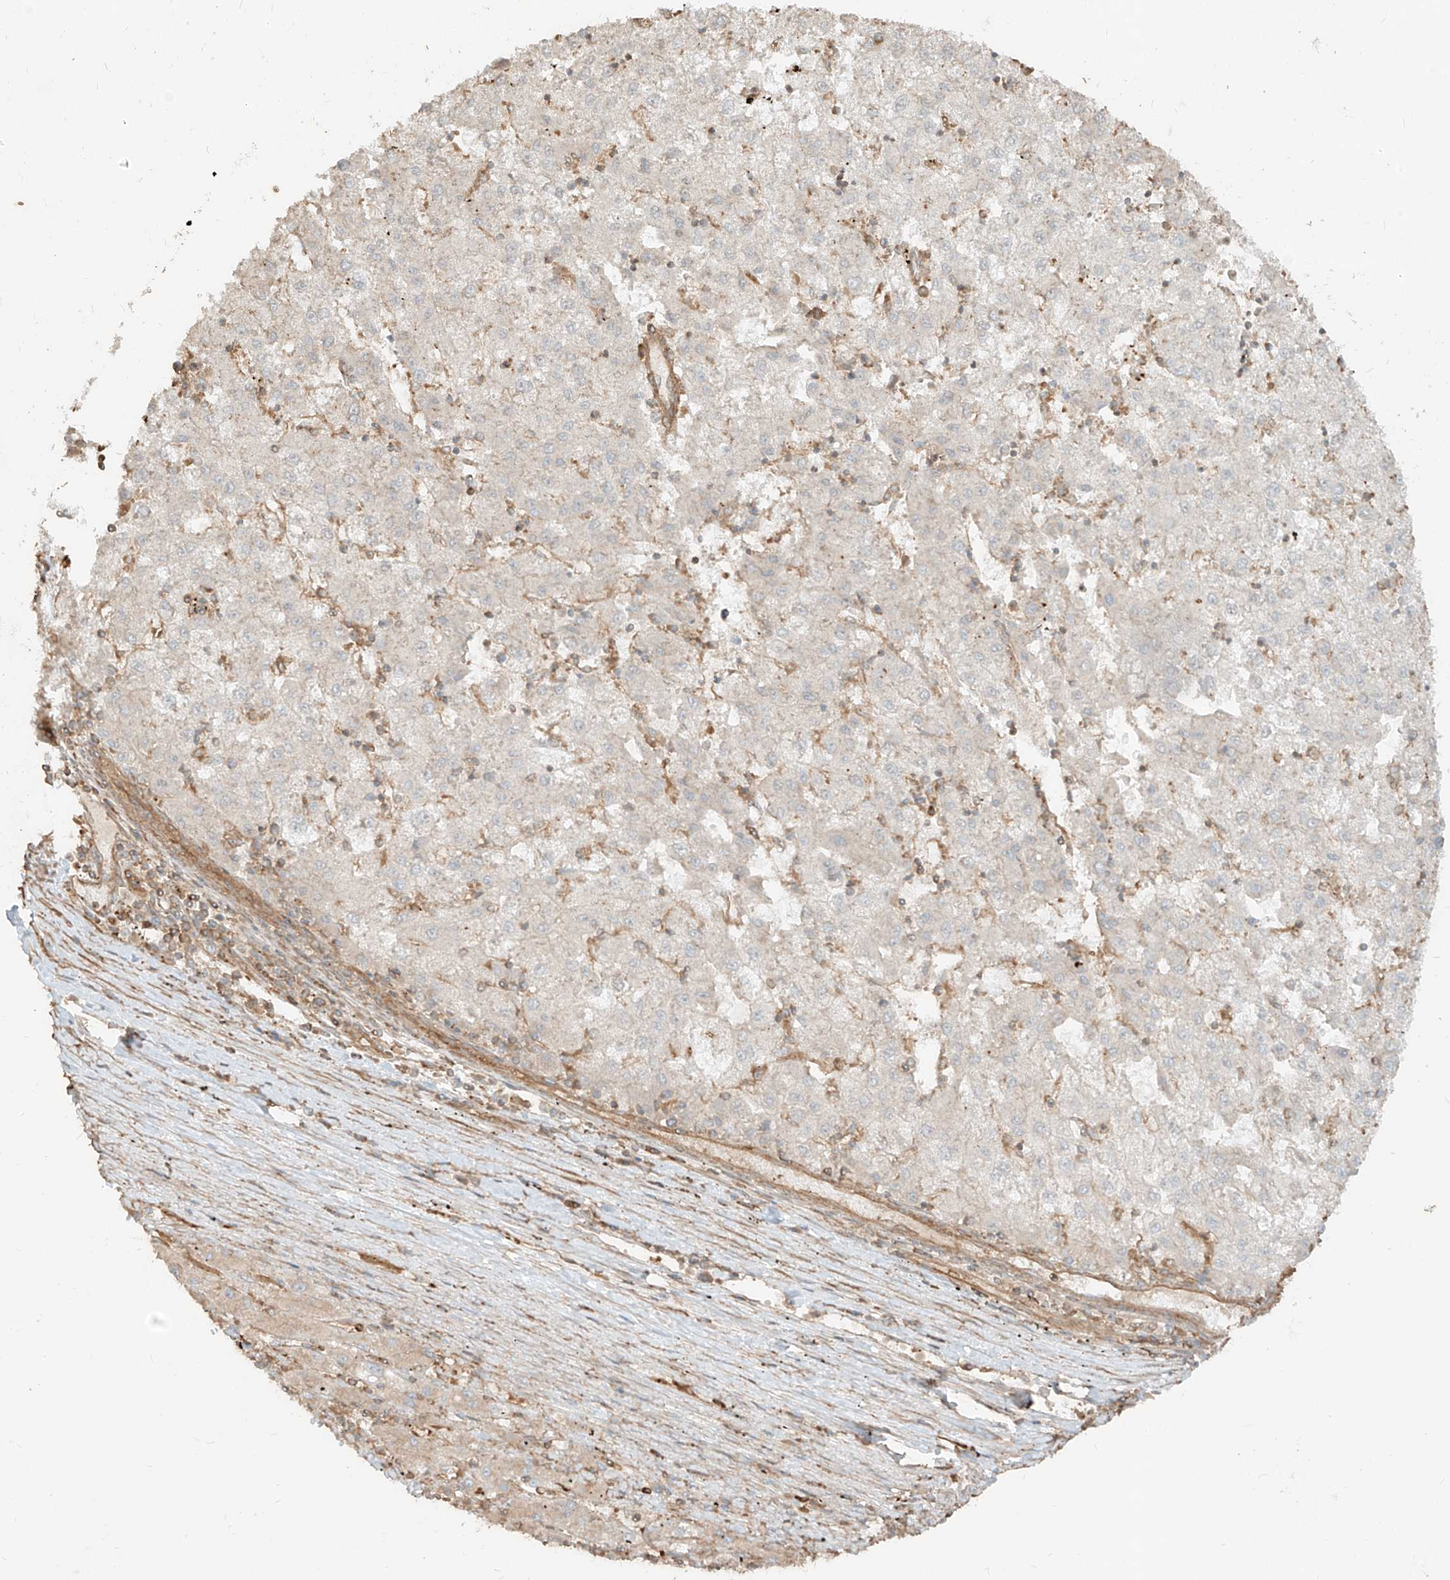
{"staining": {"intensity": "negative", "quantity": "none", "location": "none"}, "tissue": "liver cancer", "cell_type": "Tumor cells", "image_type": "cancer", "snomed": [{"axis": "morphology", "description": "Carcinoma, Hepatocellular, NOS"}, {"axis": "topography", "description": "Liver"}], "caption": "Immunohistochemical staining of human liver cancer (hepatocellular carcinoma) exhibits no significant staining in tumor cells.", "gene": "CCDC115", "patient": {"sex": "male", "age": 72}}